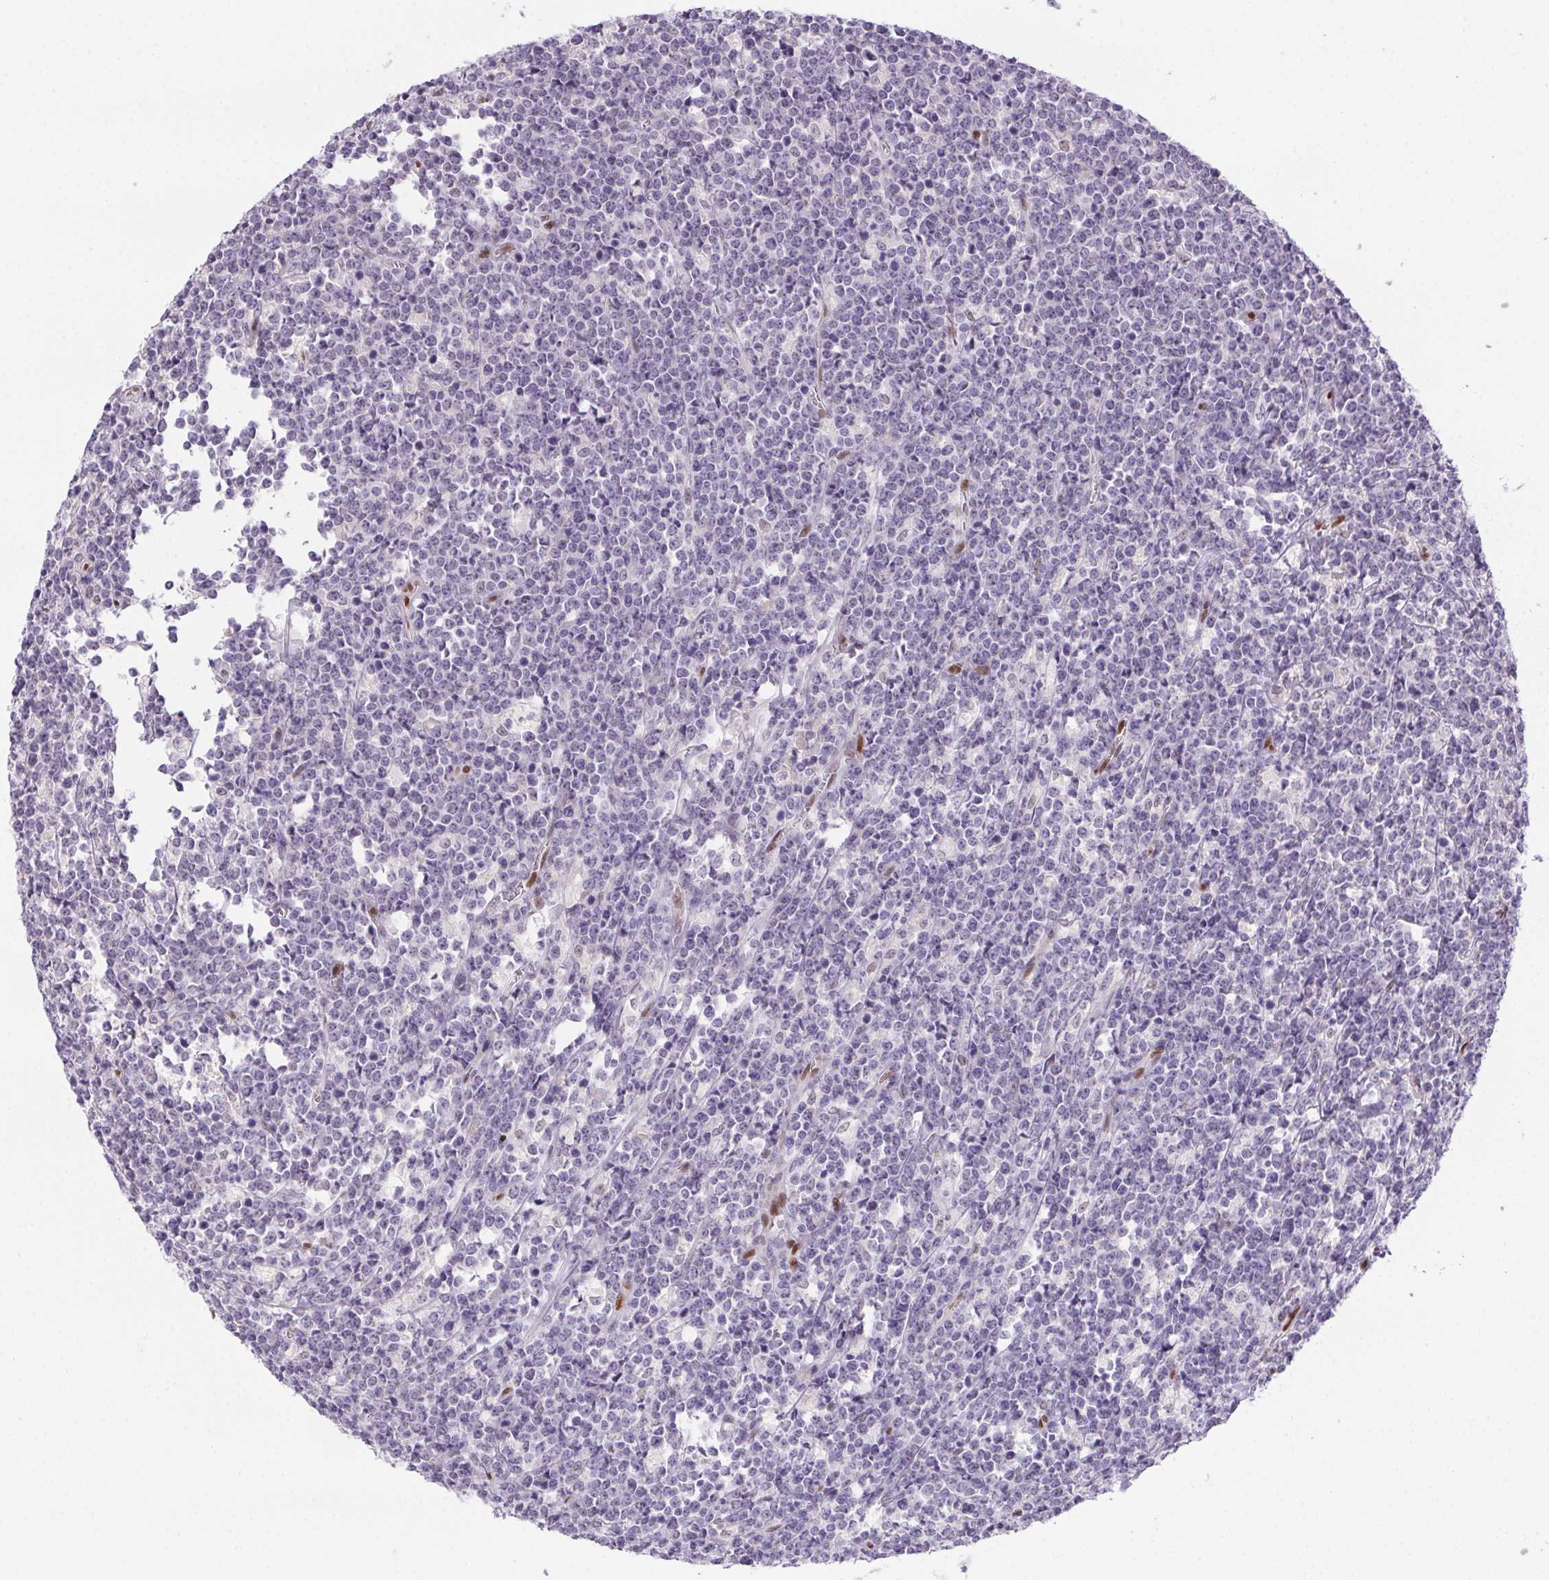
{"staining": {"intensity": "negative", "quantity": "none", "location": "none"}, "tissue": "lymphoma", "cell_type": "Tumor cells", "image_type": "cancer", "snomed": [{"axis": "morphology", "description": "Malignant lymphoma, non-Hodgkin's type, High grade"}, {"axis": "topography", "description": "Small intestine"}], "caption": "Immunohistochemistry (IHC) histopathology image of neoplastic tissue: human lymphoma stained with DAB (3,3'-diaminobenzidine) reveals no significant protein expression in tumor cells.", "gene": "SP9", "patient": {"sex": "female", "age": 56}}